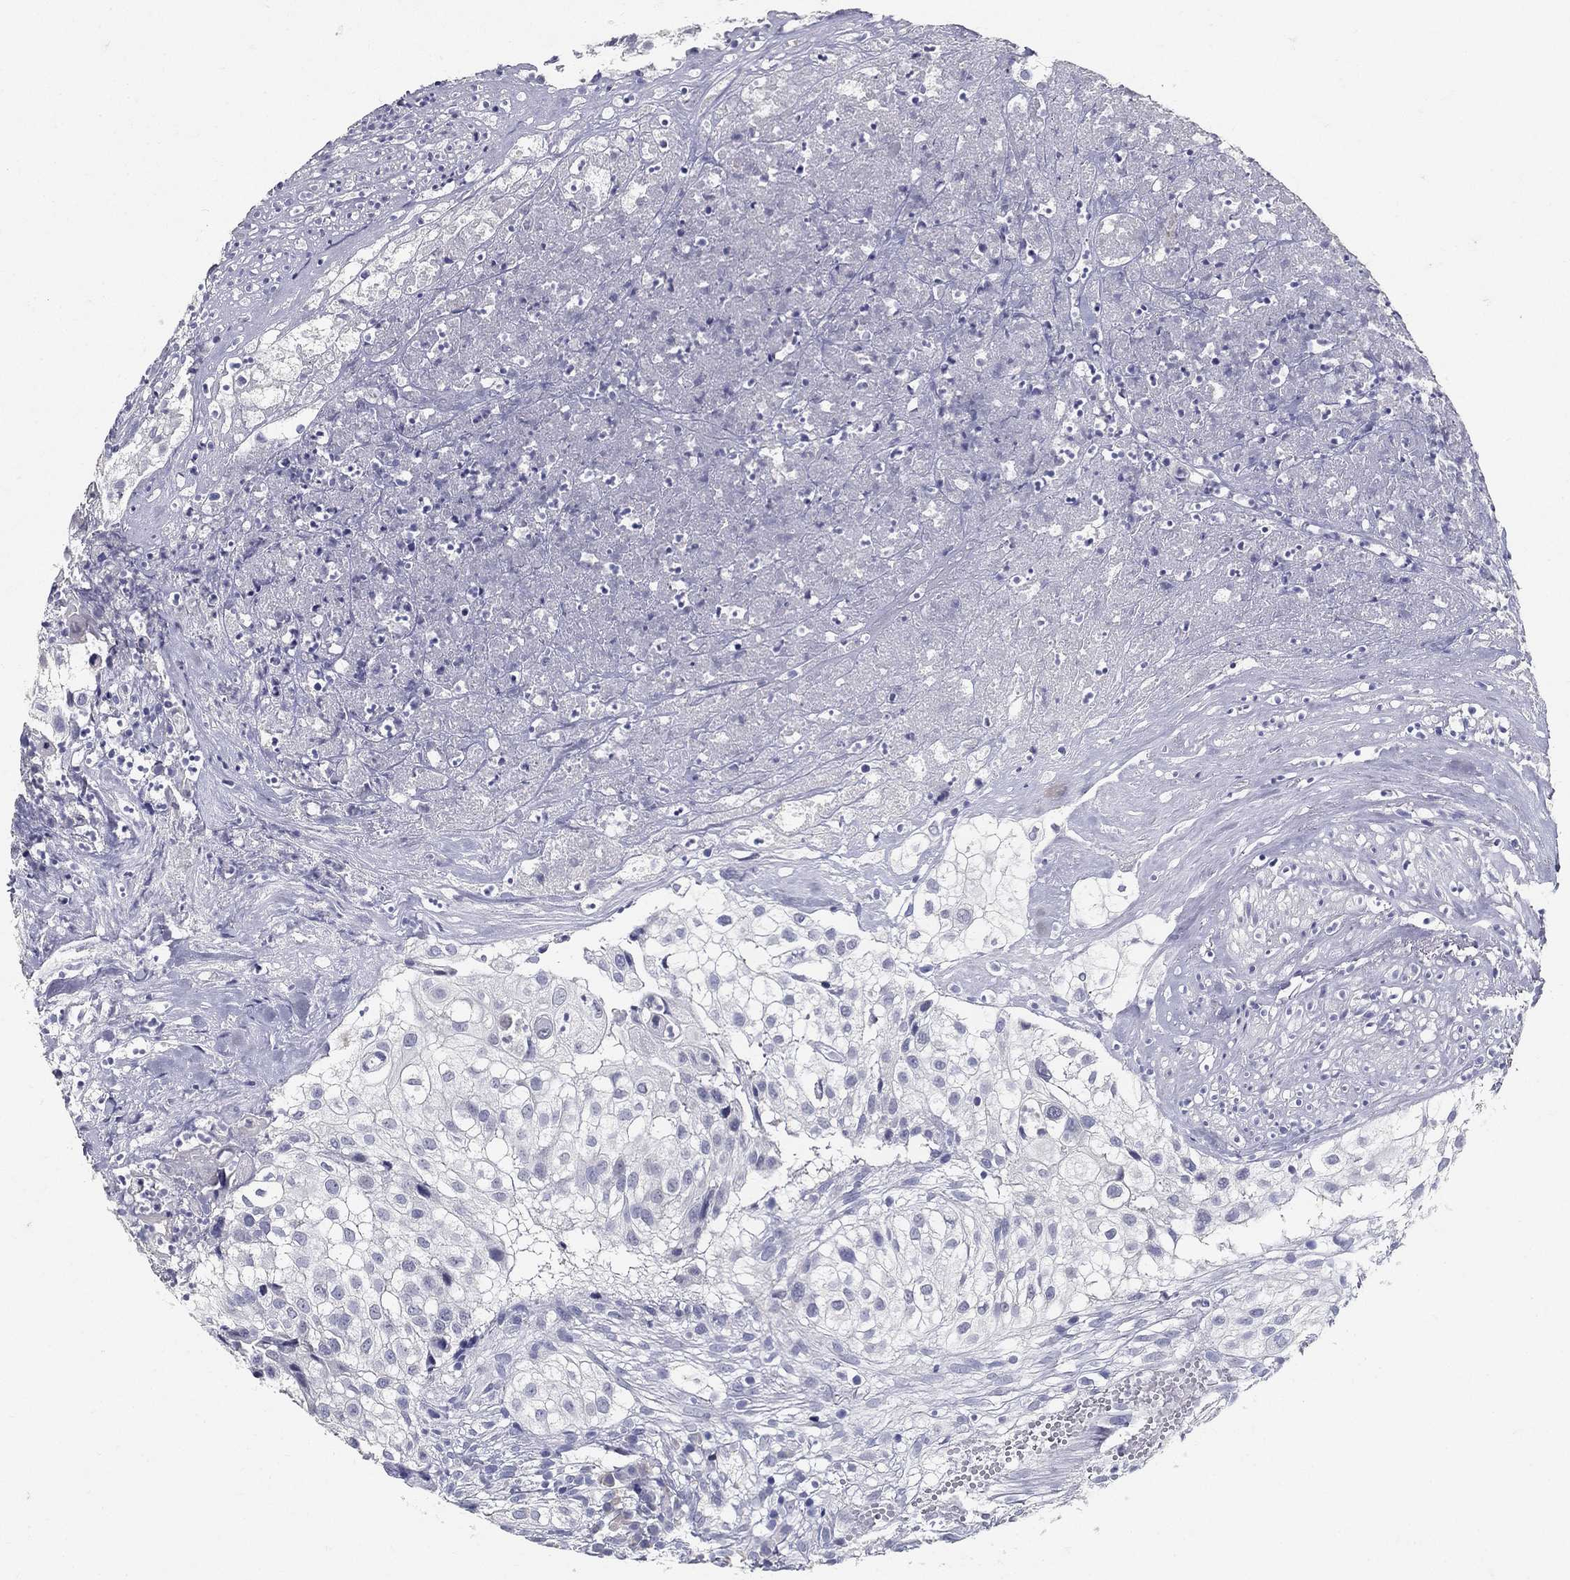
{"staining": {"intensity": "negative", "quantity": "none", "location": "none"}, "tissue": "urothelial cancer", "cell_type": "Tumor cells", "image_type": "cancer", "snomed": [{"axis": "morphology", "description": "Urothelial carcinoma, High grade"}, {"axis": "topography", "description": "Urinary bladder"}], "caption": "Tumor cells are negative for brown protein staining in urothelial cancer.", "gene": "POMC", "patient": {"sex": "female", "age": 79}}